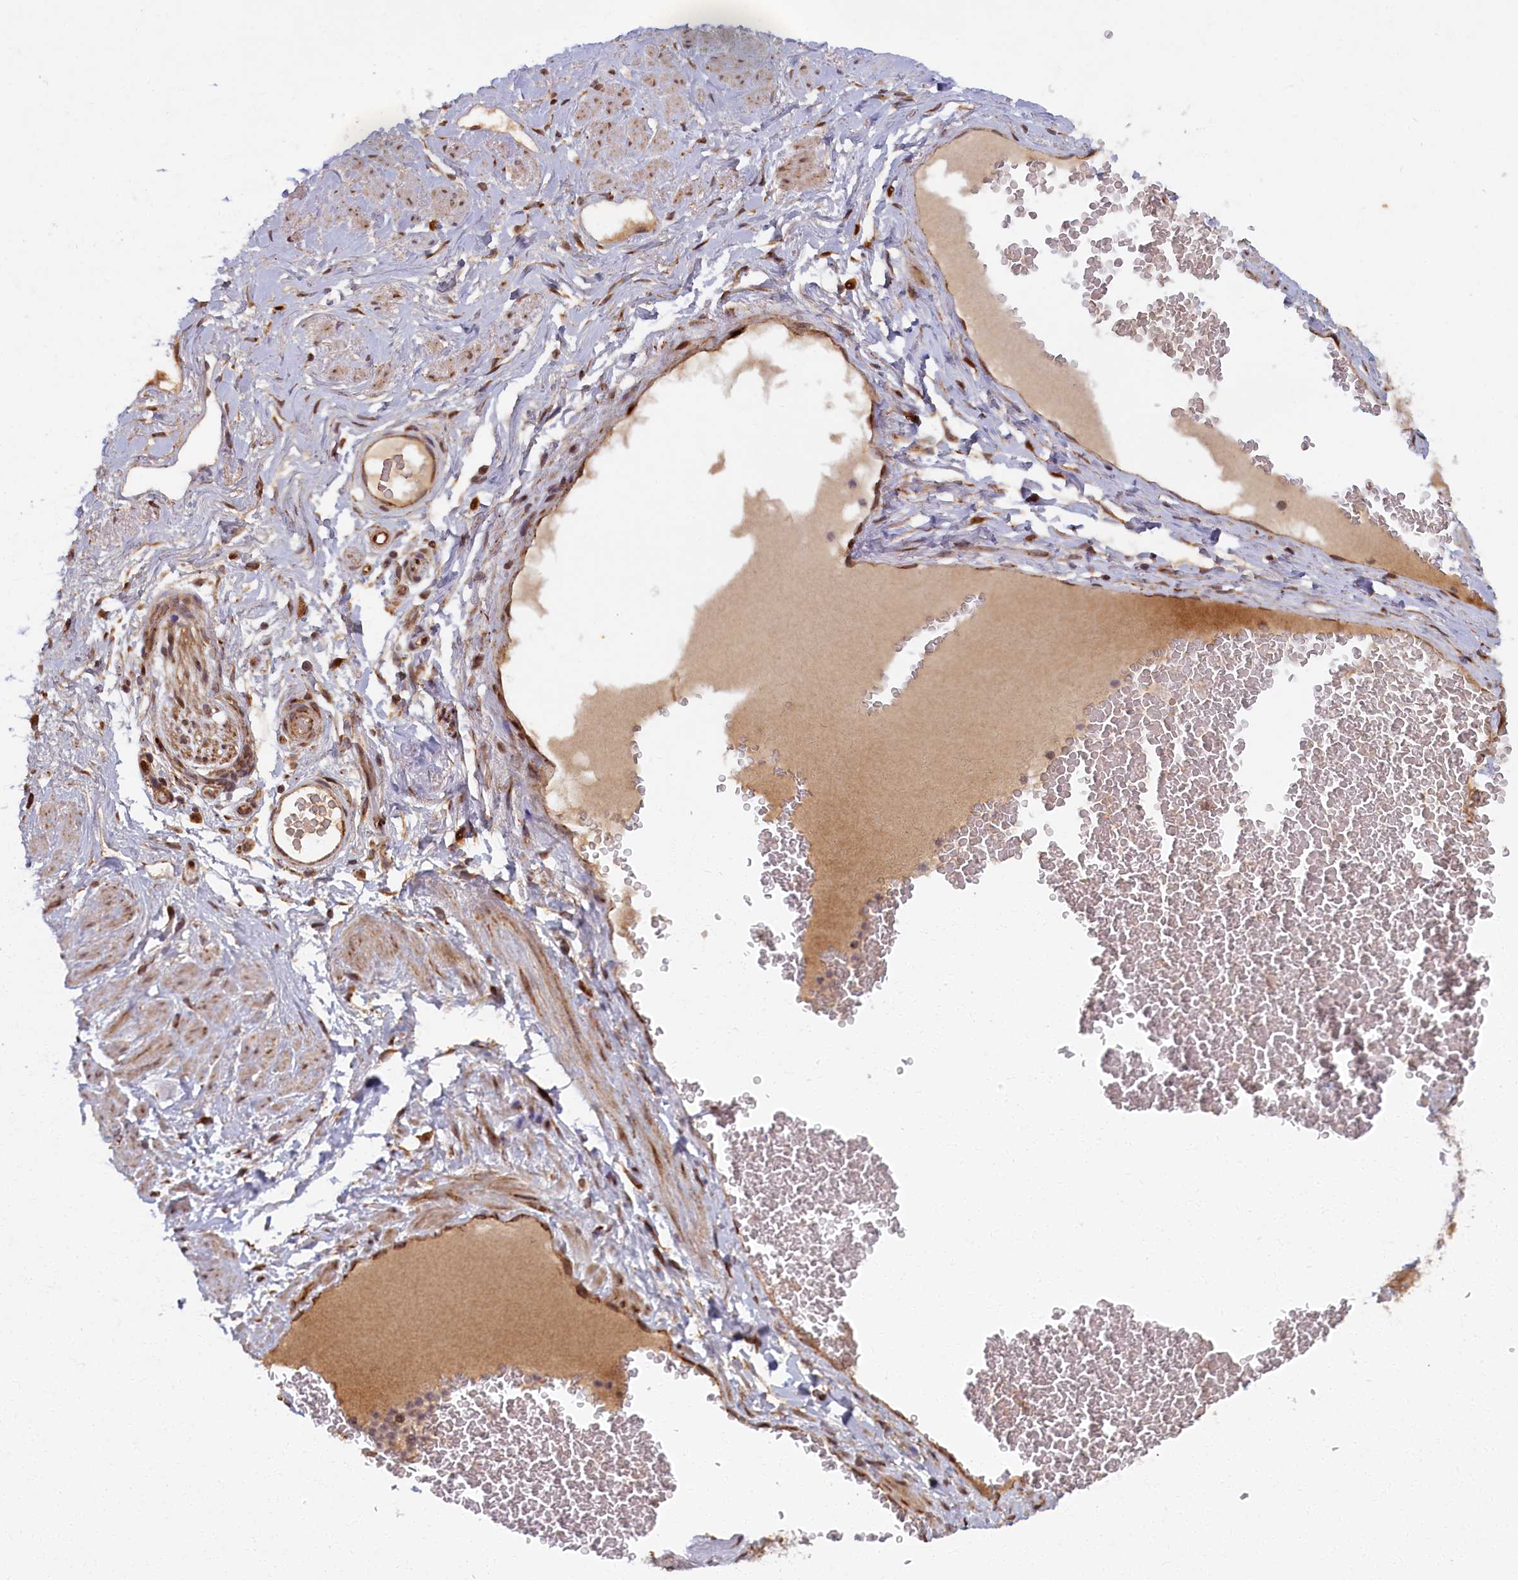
{"staining": {"intensity": "moderate", "quantity": ">75%", "location": "cytoplasmic/membranous"}, "tissue": "soft tissue", "cell_type": "Fibroblasts", "image_type": "normal", "snomed": [{"axis": "morphology", "description": "Normal tissue, NOS"}, {"axis": "morphology", "description": "Adenocarcinoma, NOS"}, {"axis": "topography", "description": "Rectum"}, {"axis": "topography", "description": "Vagina"}, {"axis": "topography", "description": "Peripheral nerve tissue"}], "caption": "Soft tissue stained with immunohistochemistry exhibits moderate cytoplasmic/membranous expression in about >75% of fibroblasts. Using DAB (3,3'-diaminobenzidine) (brown) and hematoxylin (blue) stains, captured at high magnification using brightfield microscopy.", "gene": "PLA2G10", "patient": {"sex": "female", "age": 71}}